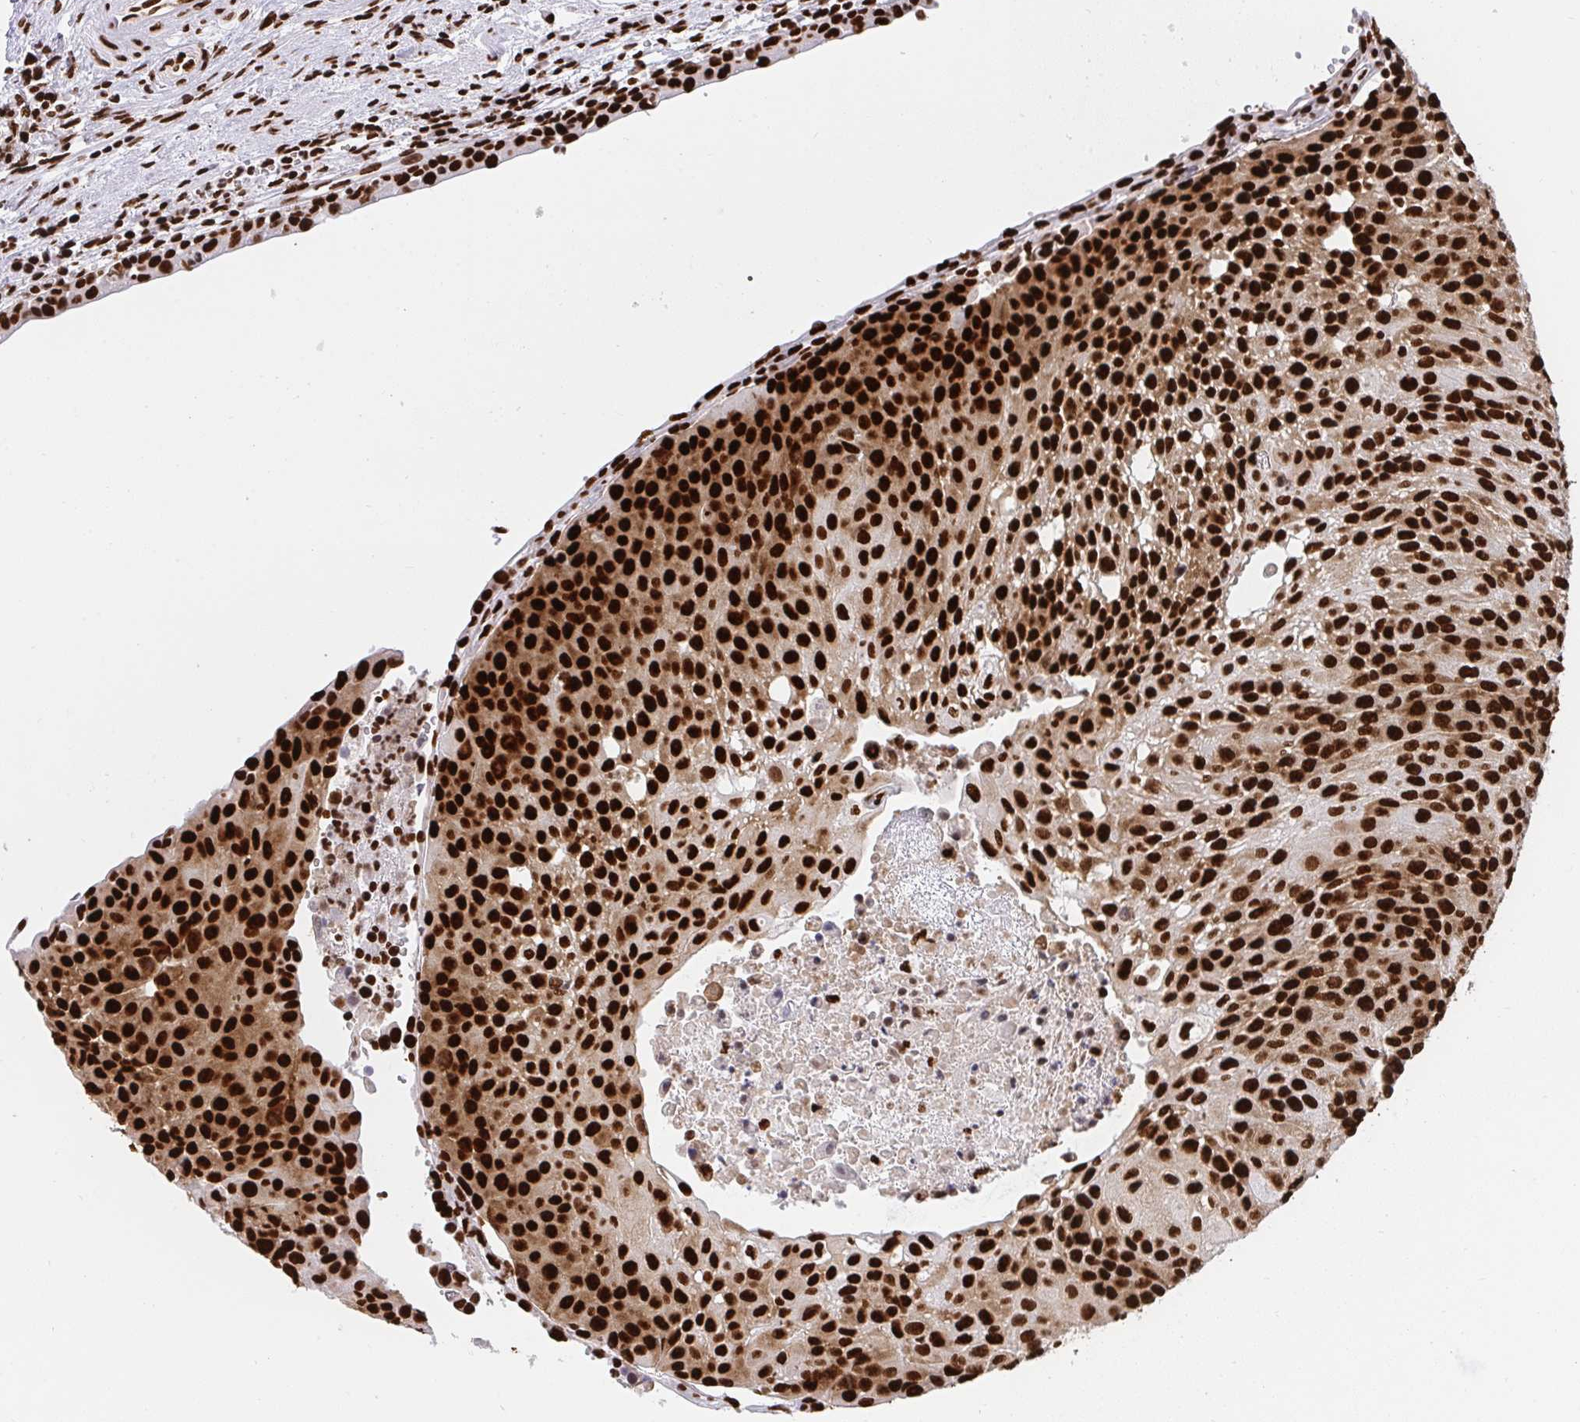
{"staining": {"intensity": "strong", "quantity": ">75%", "location": "cytoplasmic/membranous,nuclear"}, "tissue": "urothelial cancer", "cell_type": "Tumor cells", "image_type": "cancer", "snomed": [{"axis": "morphology", "description": "Urothelial carcinoma, High grade"}, {"axis": "topography", "description": "Urinary bladder"}], "caption": "Immunohistochemistry (DAB (3,3'-diaminobenzidine)) staining of high-grade urothelial carcinoma demonstrates strong cytoplasmic/membranous and nuclear protein expression in about >75% of tumor cells.", "gene": "HNRNPL", "patient": {"sex": "female", "age": 85}}